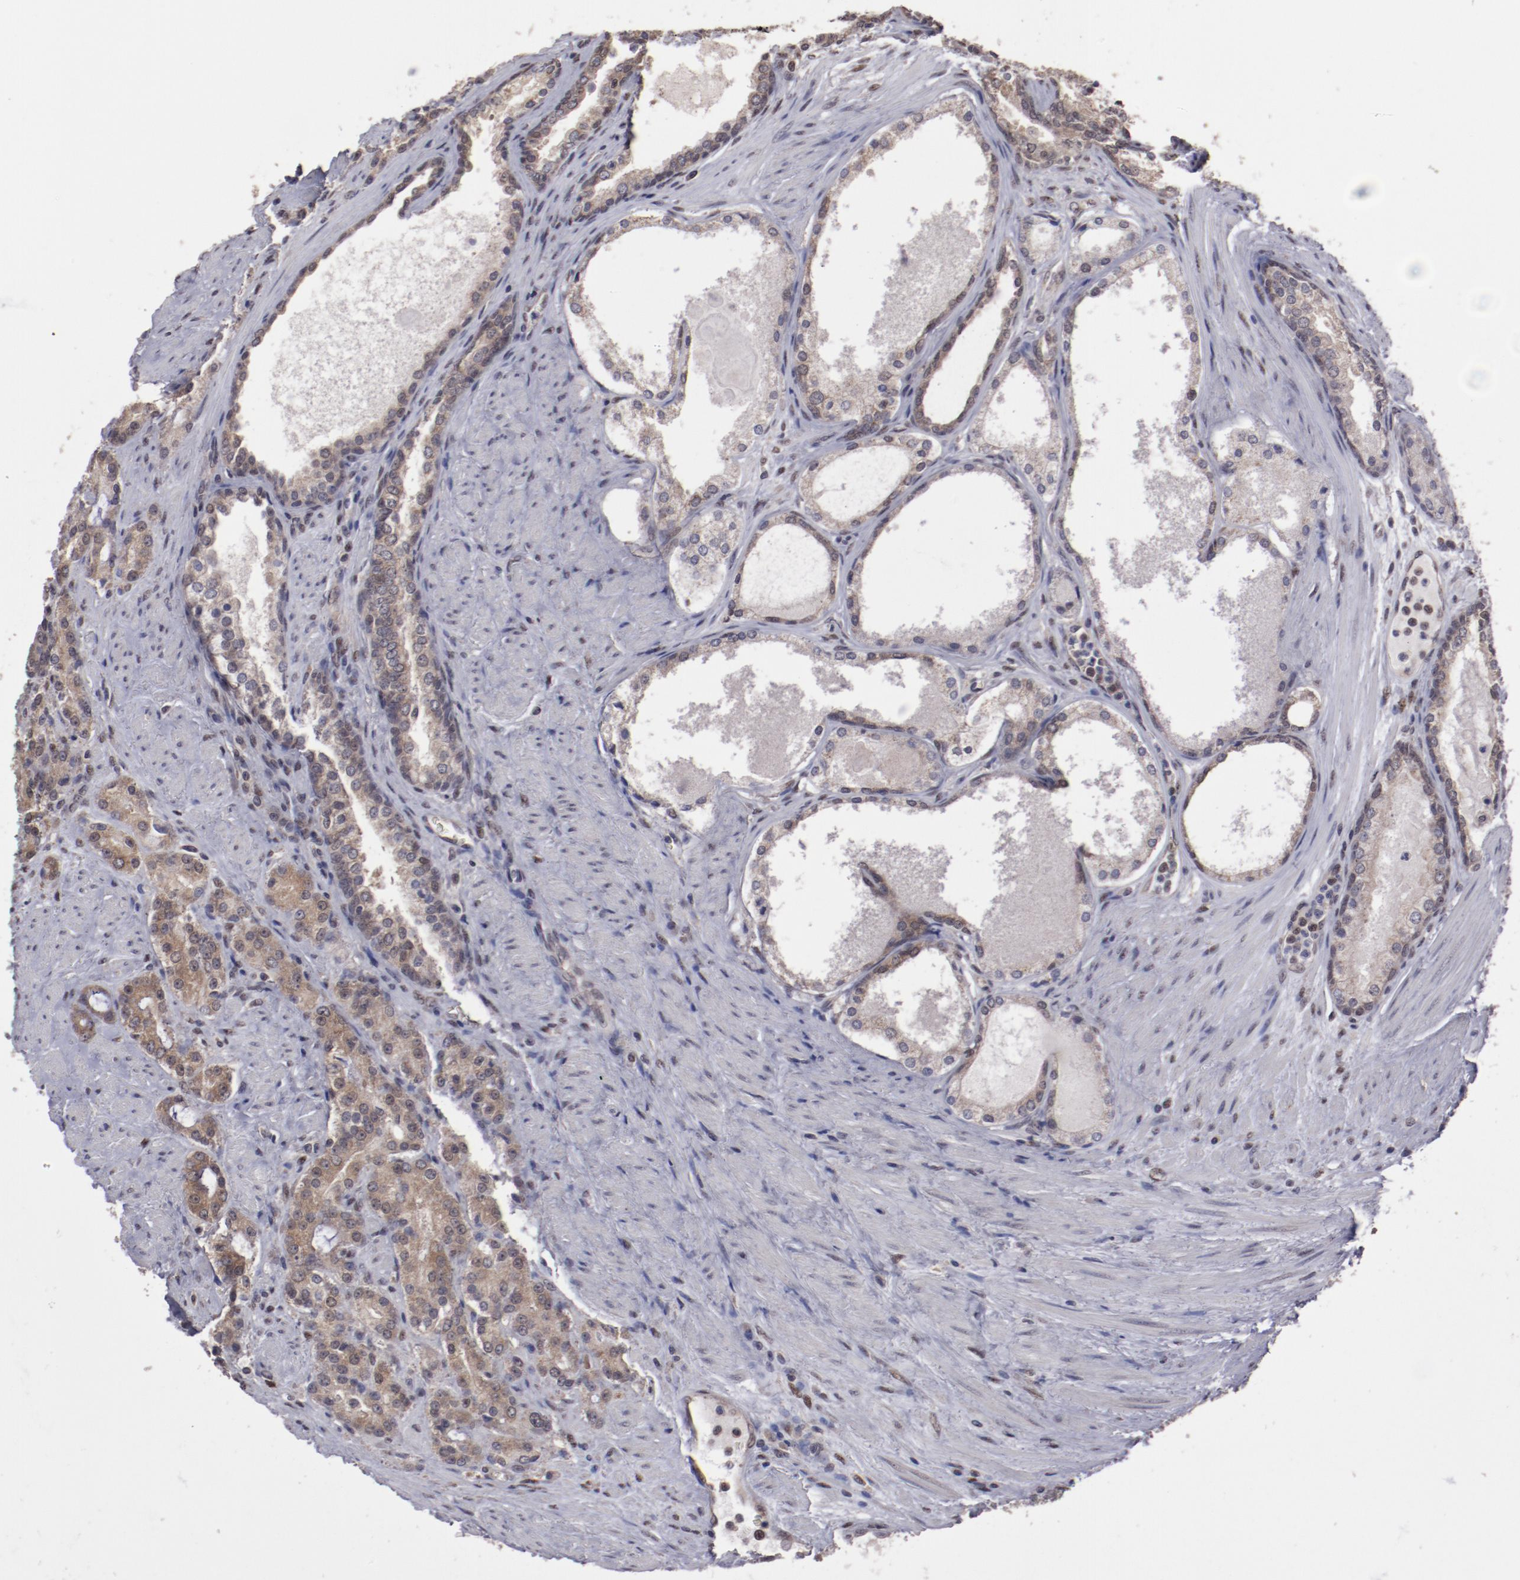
{"staining": {"intensity": "weak", "quantity": ">75%", "location": "cytoplasmic/membranous"}, "tissue": "prostate cancer", "cell_type": "Tumor cells", "image_type": "cancer", "snomed": [{"axis": "morphology", "description": "Adenocarcinoma, Medium grade"}, {"axis": "topography", "description": "Prostate"}], "caption": "A high-resolution histopathology image shows immunohistochemistry (IHC) staining of prostate adenocarcinoma (medium-grade), which shows weak cytoplasmic/membranous staining in about >75% of tumor cells.", "gene": "ARNT", "patient": {"sex": "male", "age": 72}}